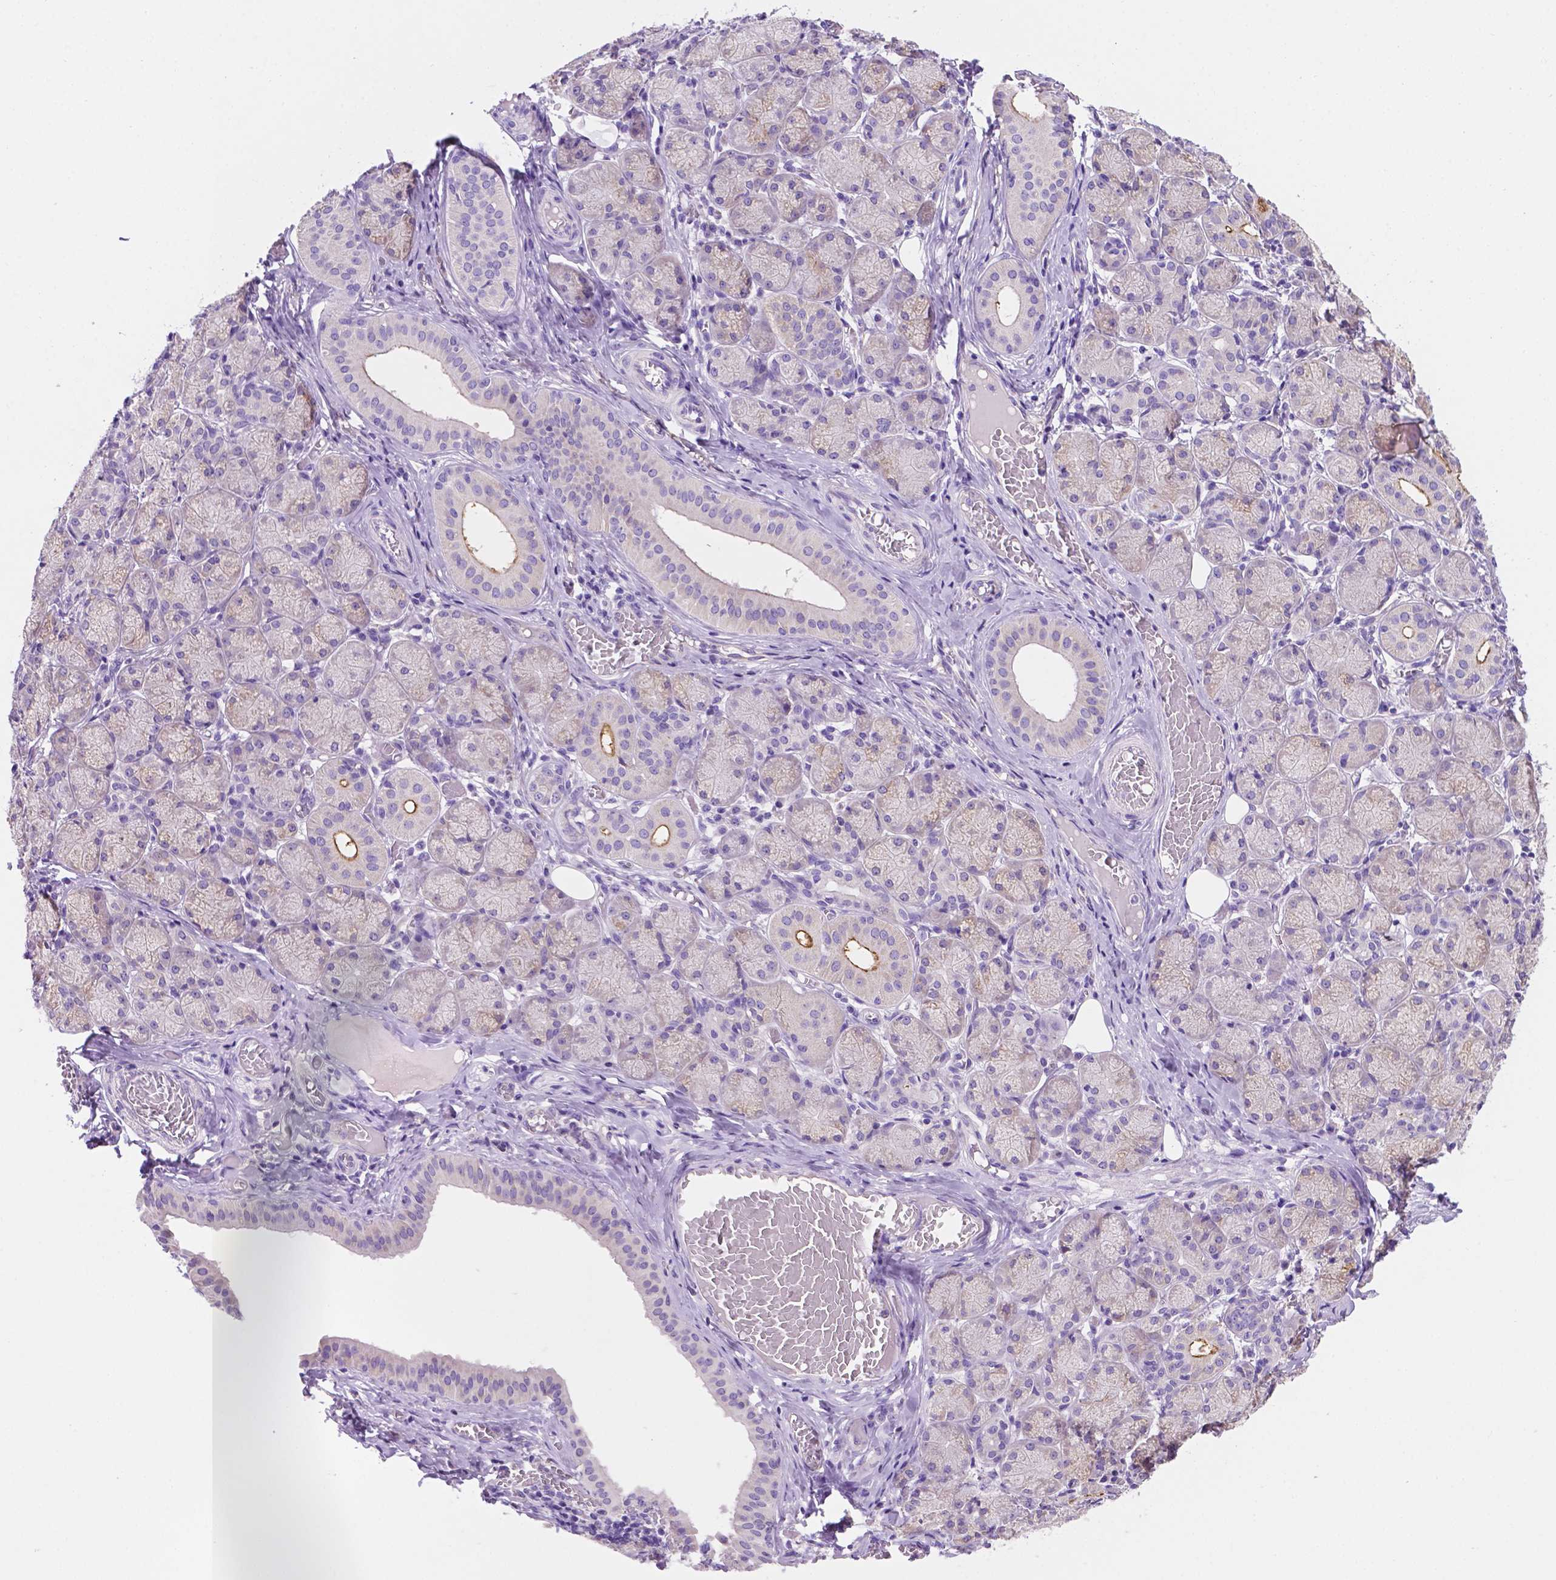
{"staining": {"intensity": "moderate", "quantity": "<25%", "location": "cytoplasmic/membranous"}, "tissue": "salivary gland", "cell_type": "Glandular cells", "image_type": "normal", "snomed": [{"axis": "morphology", "description": "Normal tissue, NOS"}, {"axis": "topography", "description": "Salivary gland"}, {"axis": "topography", "description": "Peripheral nerve tissue"}], "caption": "High-magnification brightfield microscopy of benign salivary gland stained with DAB (brown) and counterstained with hematoxylin (blue). glandular cells exhibit moderate cytoplasmic/membranous positivity is appreciated in approximately<25% of cells.", "gene": "CEACAM7", "patient": {"sex": "female", "age": 24}}